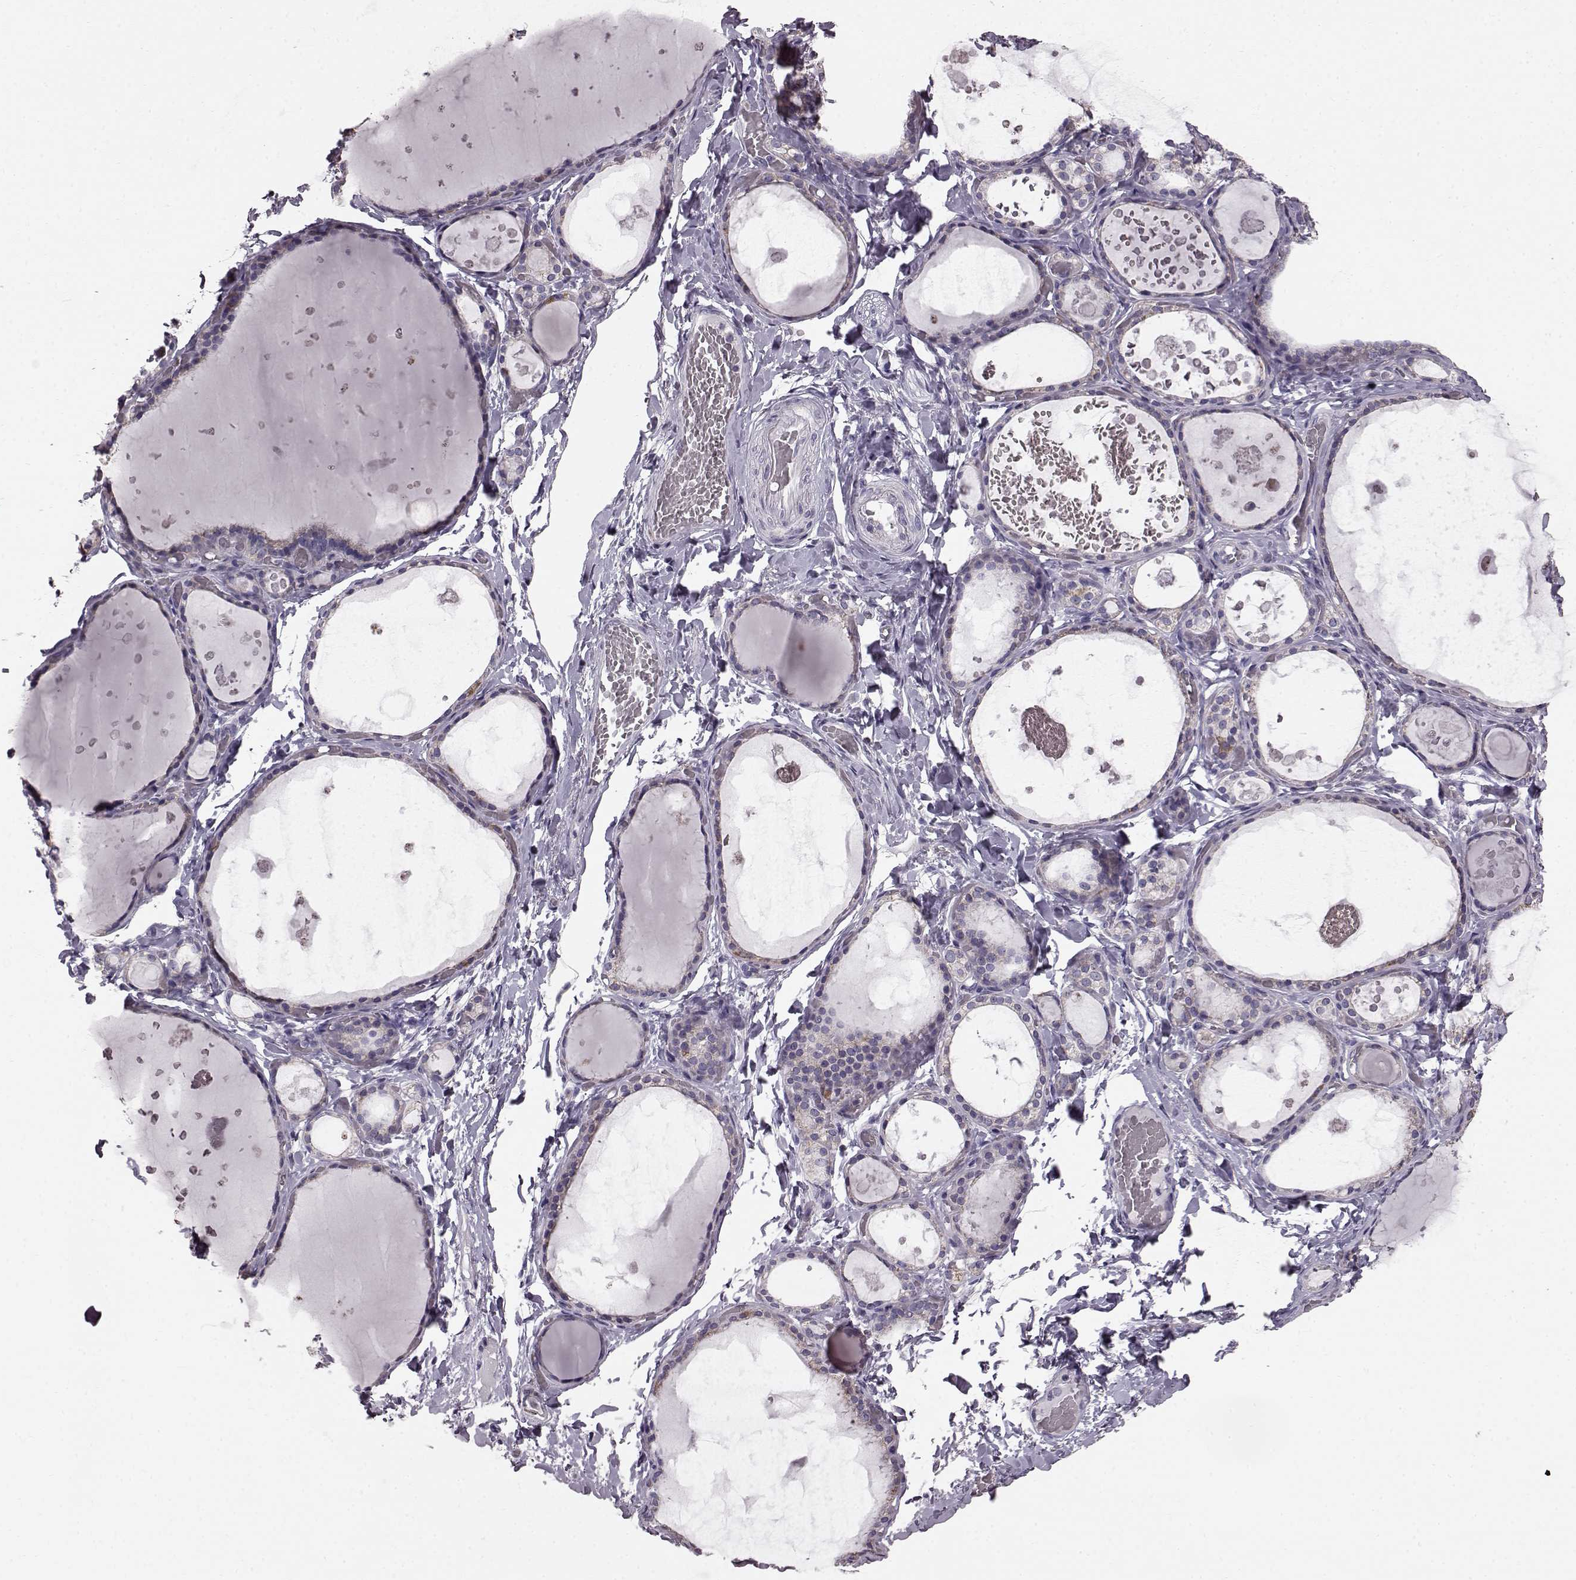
{"staining": {"intensity": "moderate", "quantity": "<25%", "location": "cytoplasmic/membranous"}, "tissue": "thyroid gland", "cell_type": "Glandular cells", "image_type": "normal", "snomed": [{"axis": "morphology", "description": "Normal tissue, NOS"}, {"axis": "topography", "description": "Thyroid gland"}], "caption": "Benign thyroid gland reveals moderate cytoplasmic/membranous expression in about <25% of glandular cells.", "gene": "FAM8A1", "patient": {"sex": "female", "age": 56}}